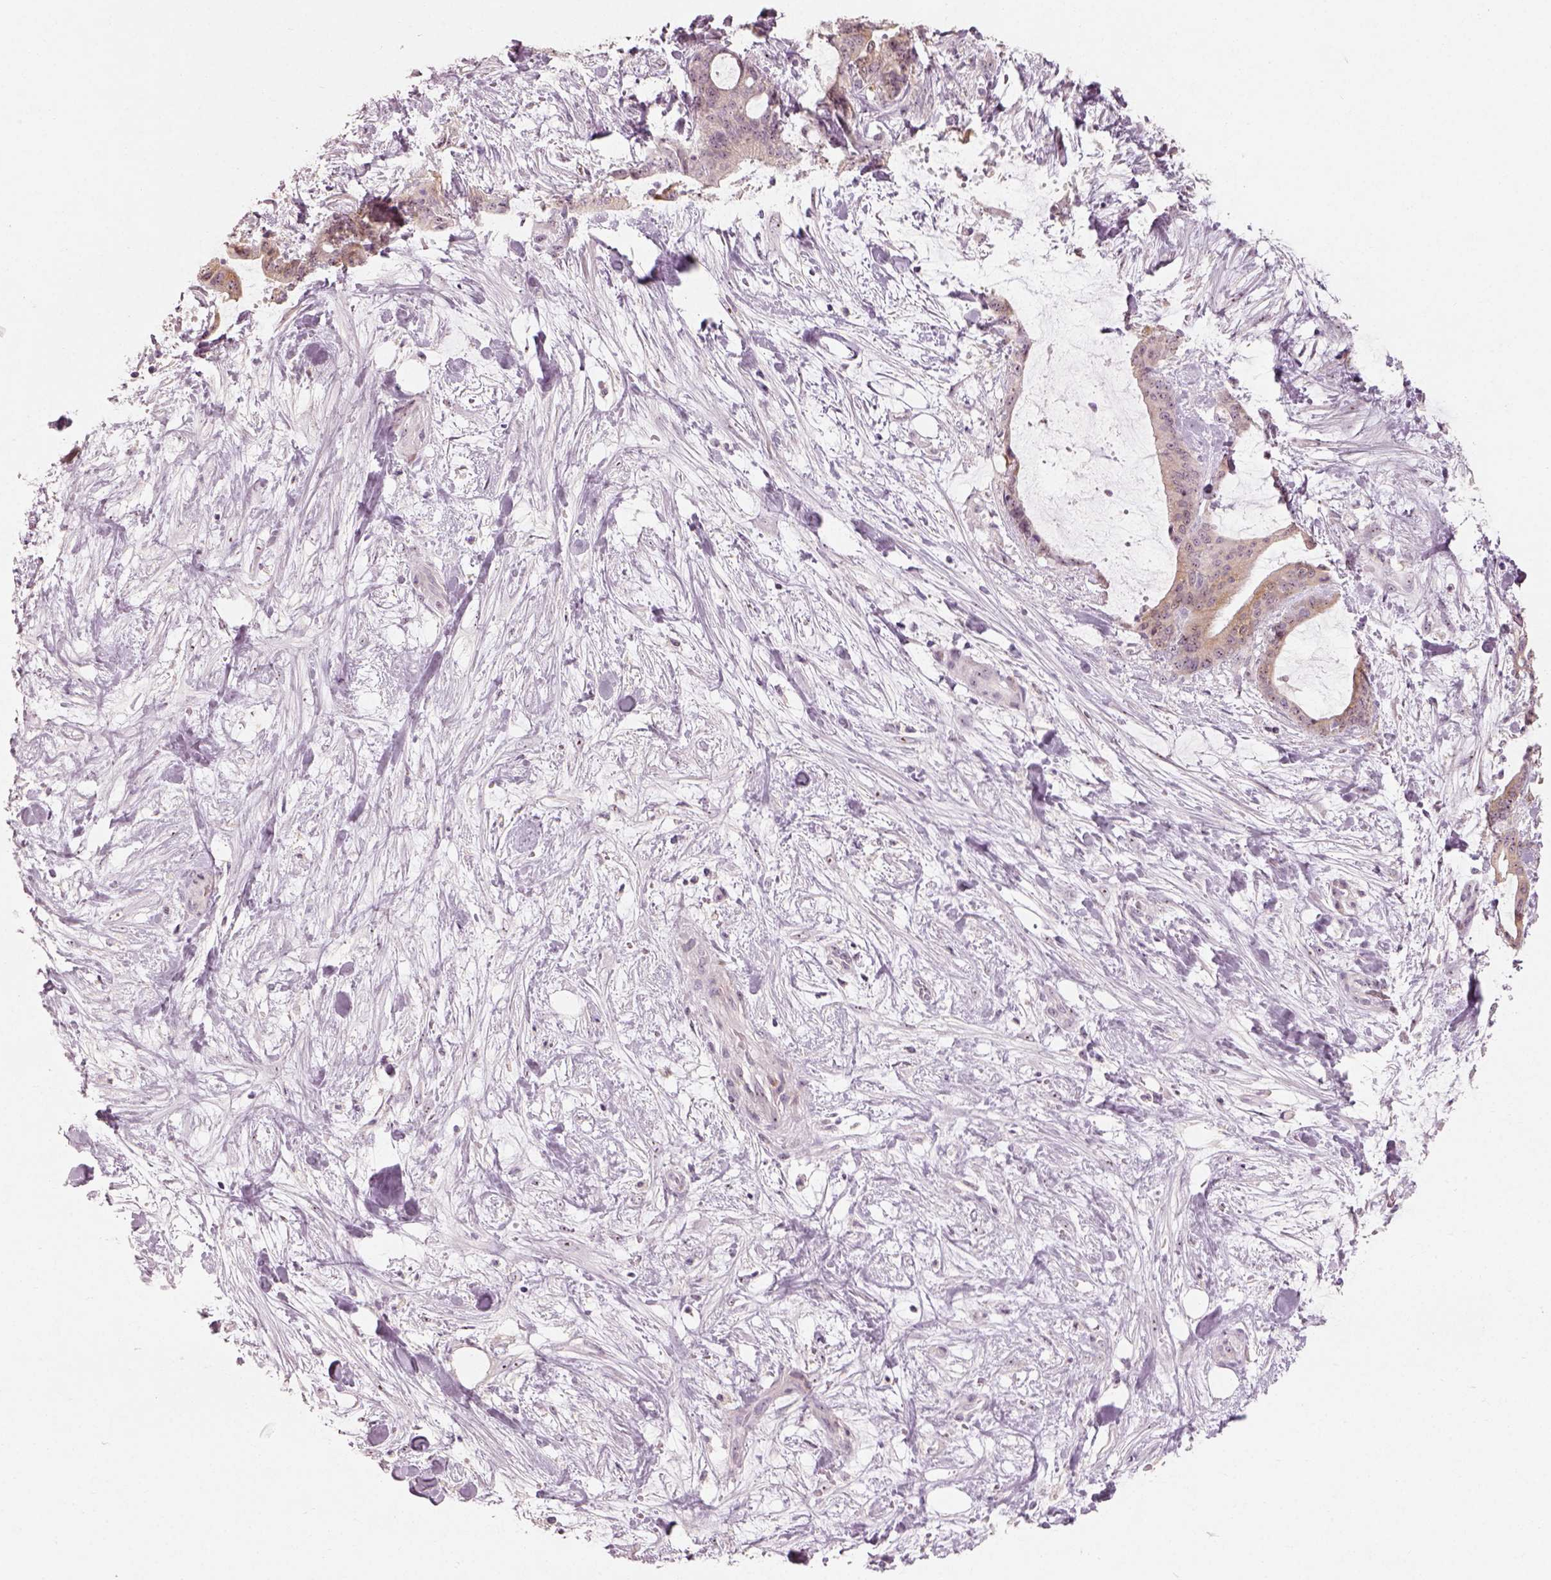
{"staining": {"intensity": "weak", "quantity": ">75%", "location": "cytoplasmic/membranous"}, "tissue": "liver cancer", "cell_type": "Tumor cells", "image_type": "cancer", "snomed": [{"axis": "morphology", "description": "Cholangiocarcinoma"}, {"axis": "topography", "description": "Liver"}], "caption": "DAB immunohistochemical staining of liver cancer (cholangiocarcinoma) shows weak cytoplasmic/membranous protein staining in approximately >75% of tumor cells.", "gene": "CDS1", "patient": {"sex": "female", "age": 73}}